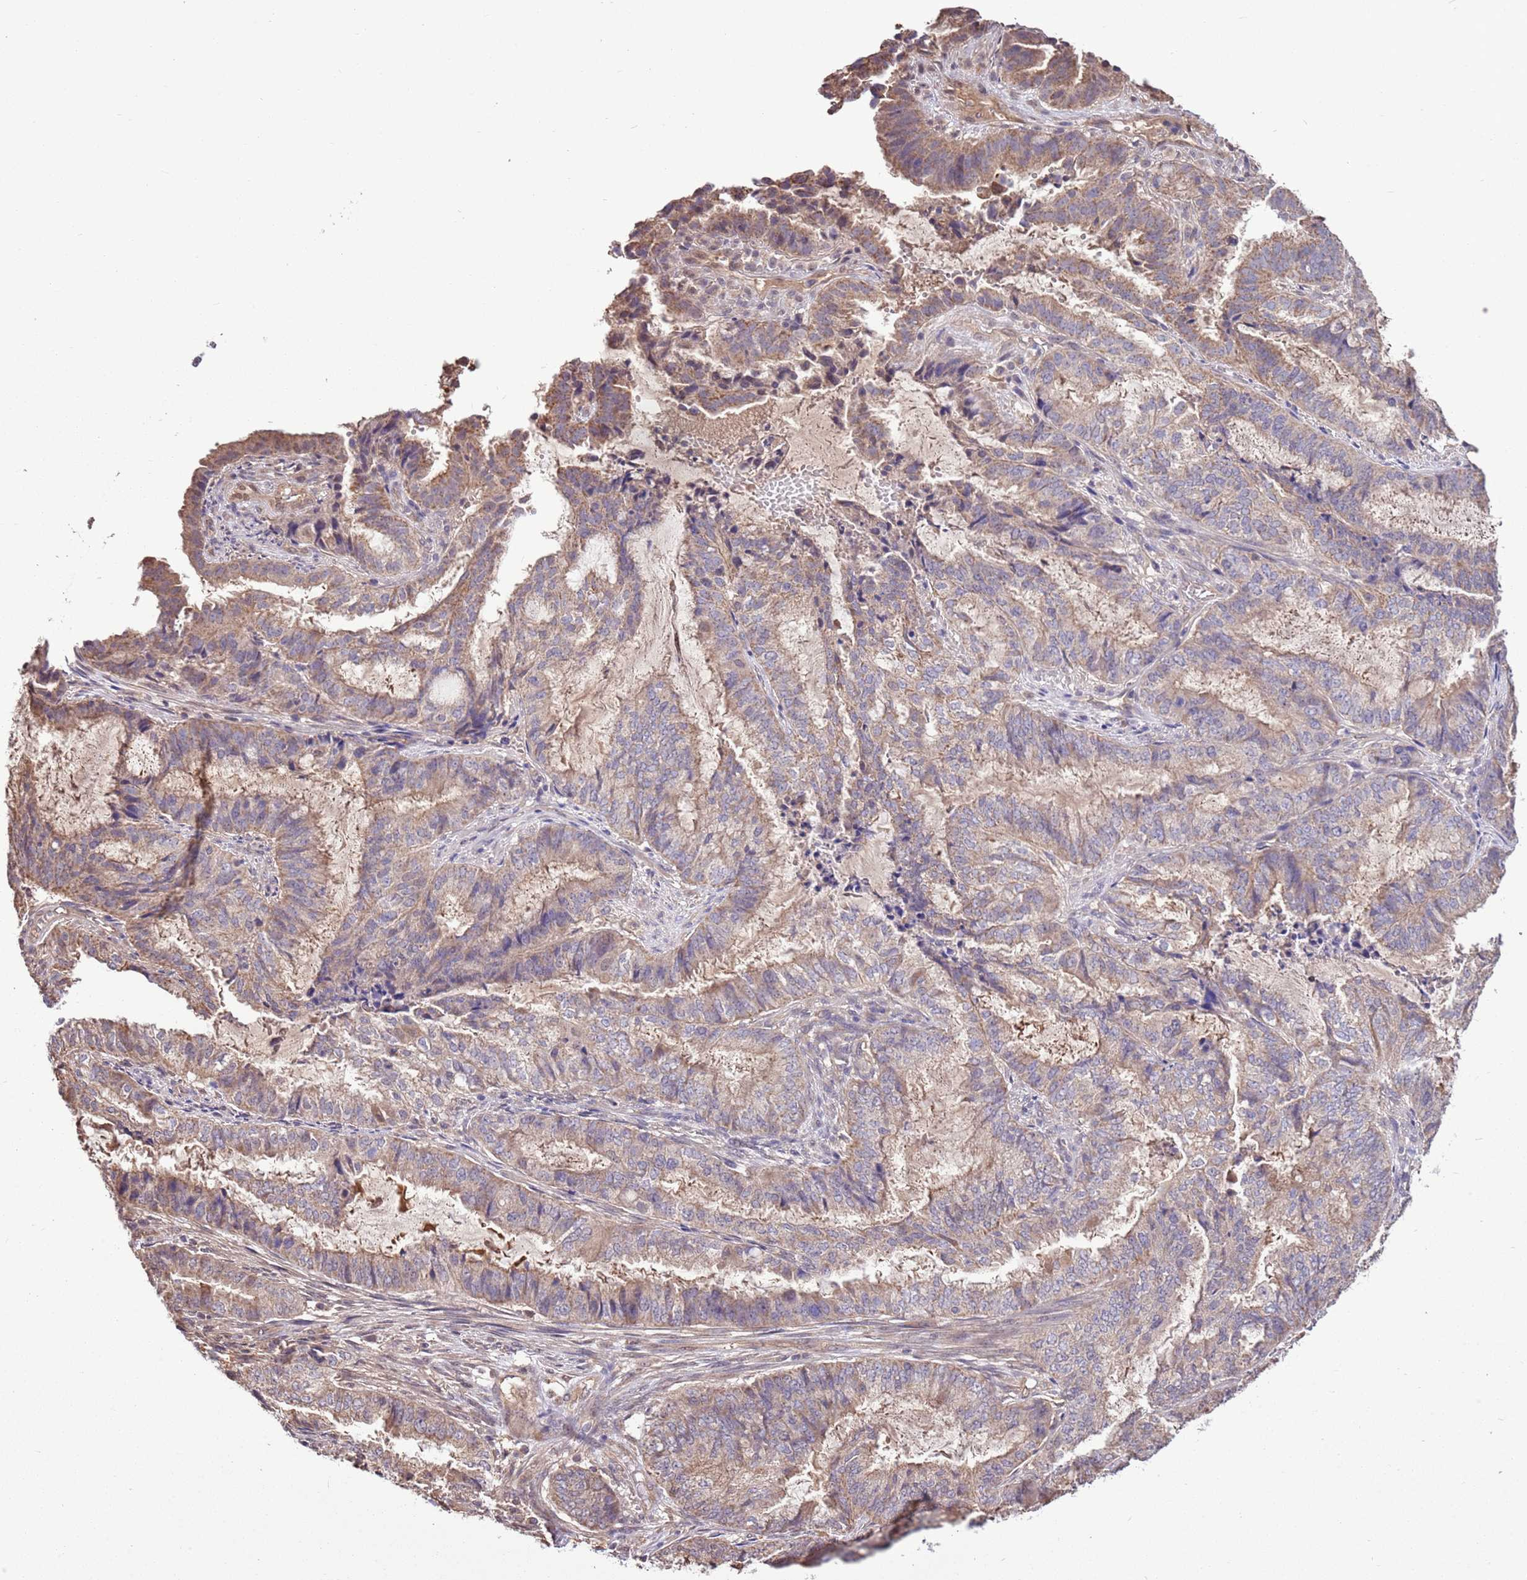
{"staining": {"intensity": "weak", "quantity": "25%-75%", "location": "cytoplasmic/membranous"}, "tissue": "endometrial cancer", "cell_type": "Tumor cells", "image_type": "cancer", "snomed": [{"axis": "morphology", "description": "Adenocarcinoma, NOS"}, {"axis": "topography", "description": "Endometrium"}], "caption": "The immunohistochemical stain labels weak cytoplasmic/membranous positivity in tumor cells of adenocarcinoma (endometrial) tissue.", "gene": "BBS5", "patient": {"sex": "female", "age": 51}}